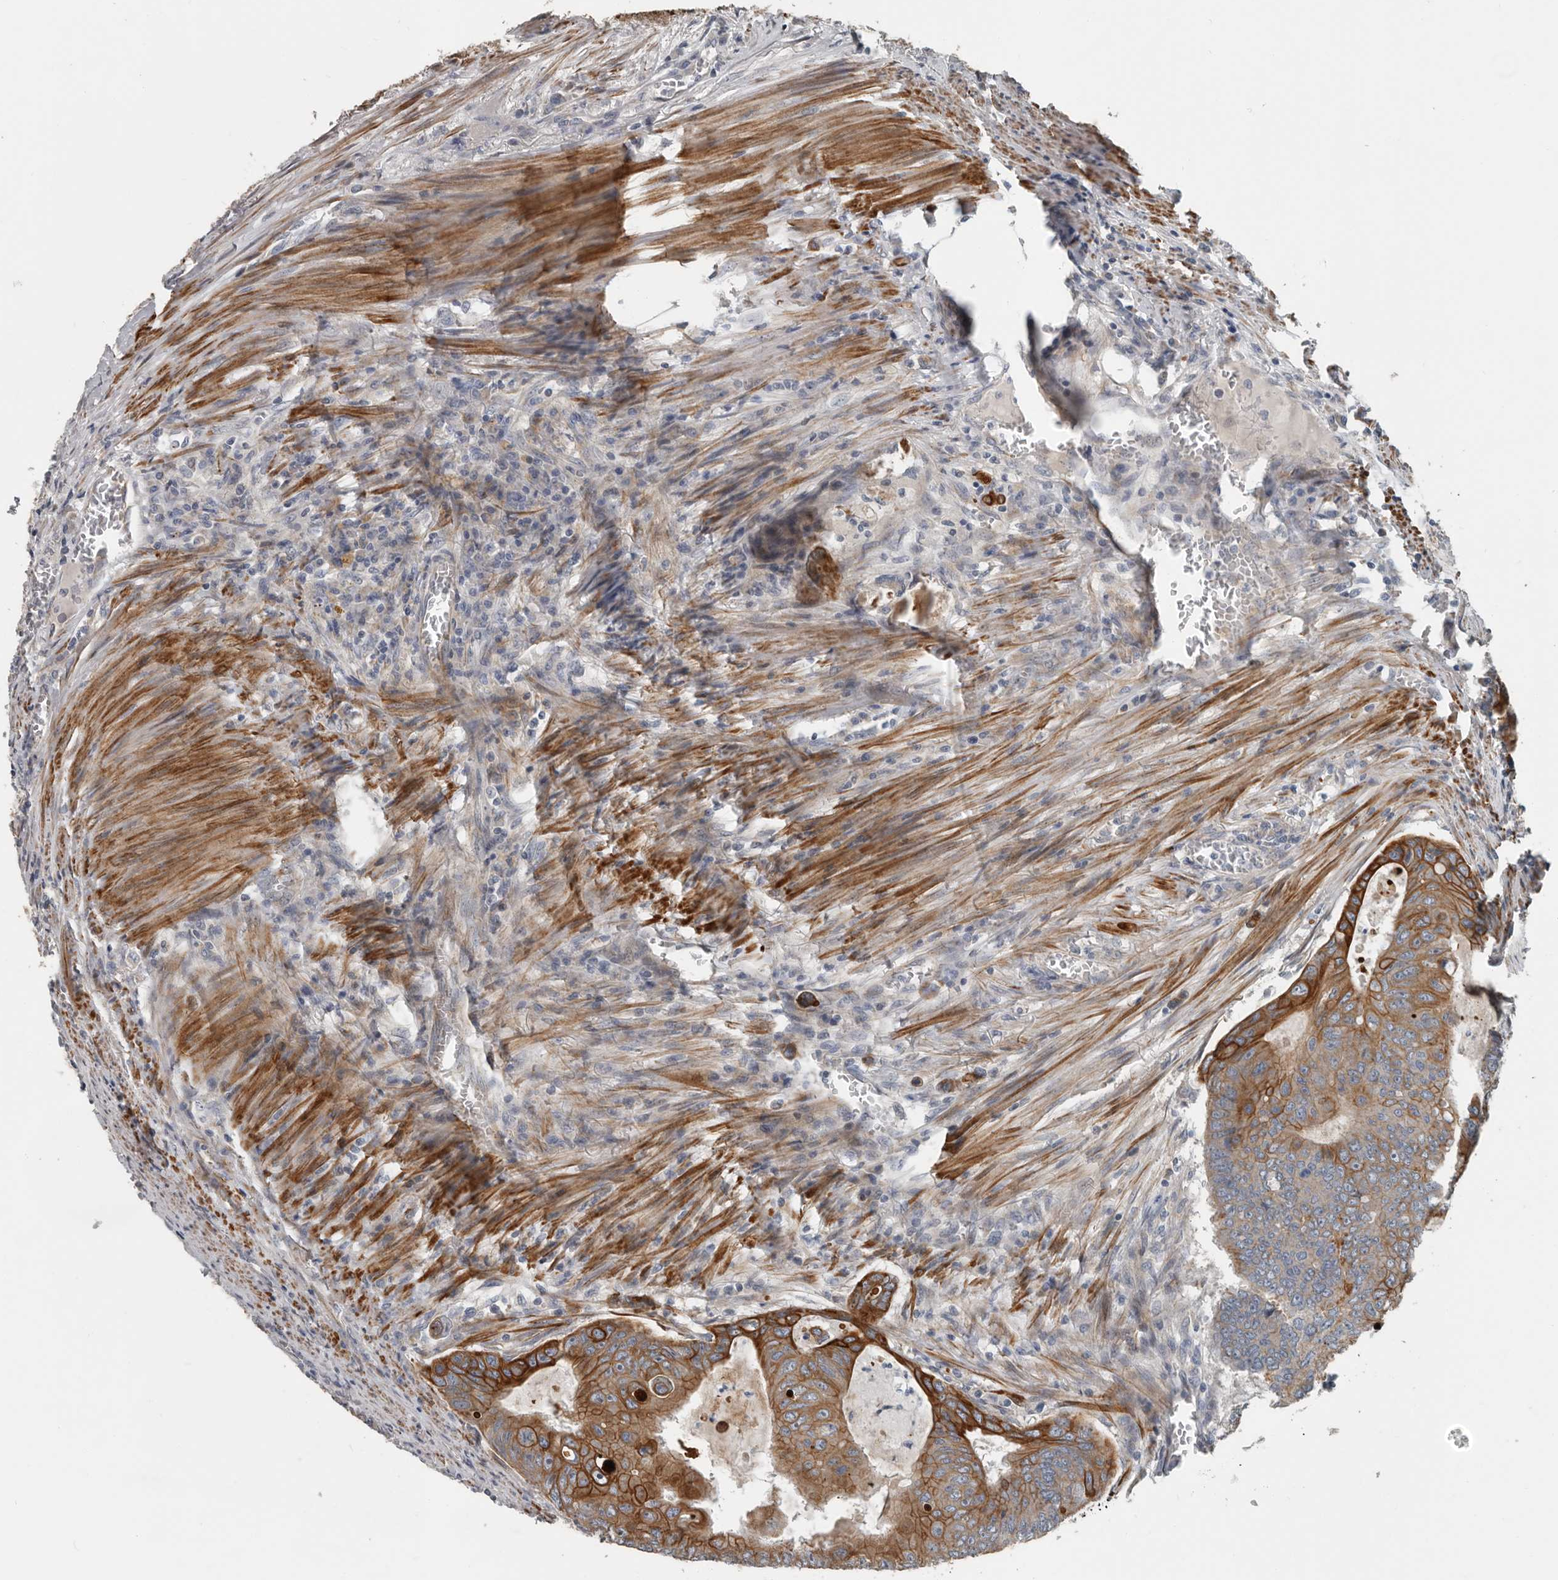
{"staining": {"intensity": "moderate", "quantity": ">75%", "location": "cytoplasmic/membranous"}, "tissue": "colorectal cancer", "cell_type": "Tumor cells", "image_type": "cancer", "snomed": [{"axis": "morphology", "description": "Adenocarcinoma, NOS"}, {"axis": "topography", "description": "Colon"}], "caption": "There is medium levels of moderate cytoplasmic/membranous expression in tumor cells of colorectal adenocarcinoma, as demonstrated by immunohistochemical staining (brown color).", "gene": "DPY19L4", "patient": {"sex": "male", "age": 87}}